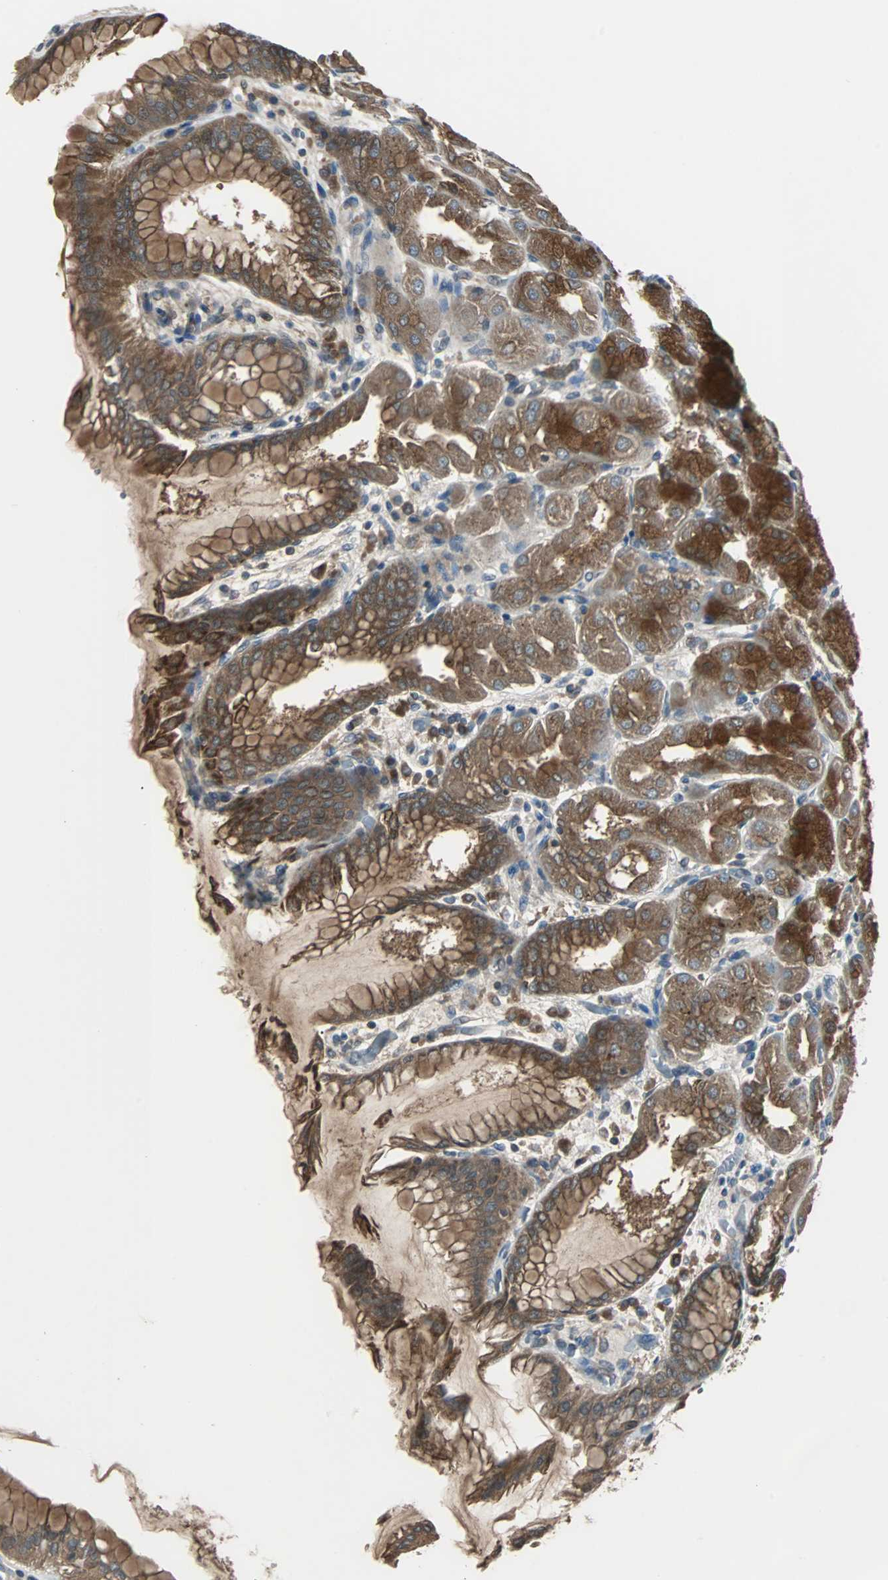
{"staining": {"intensity": "strong", "quantity": ">75%", "location": "cytoplasmic/membranous"}, "tissue": "stomach", "cell_type": "Glandular cells", "image_type": "normal", "snomed": [{"axis": "morphology", "description": "Normal tissue, NOS"}, {"axis": "topography", "description": "Stomach, upper"}], "caption": "Protein staining of normal stomach displays strong cytoplasmic/membranous staining in approximately >75% of glandular cells. (DAB IHC, brown staining for protein, blue staining for nuclei).", "gene": "ARF1", "patient": {"sex": "female", "age": 56}}